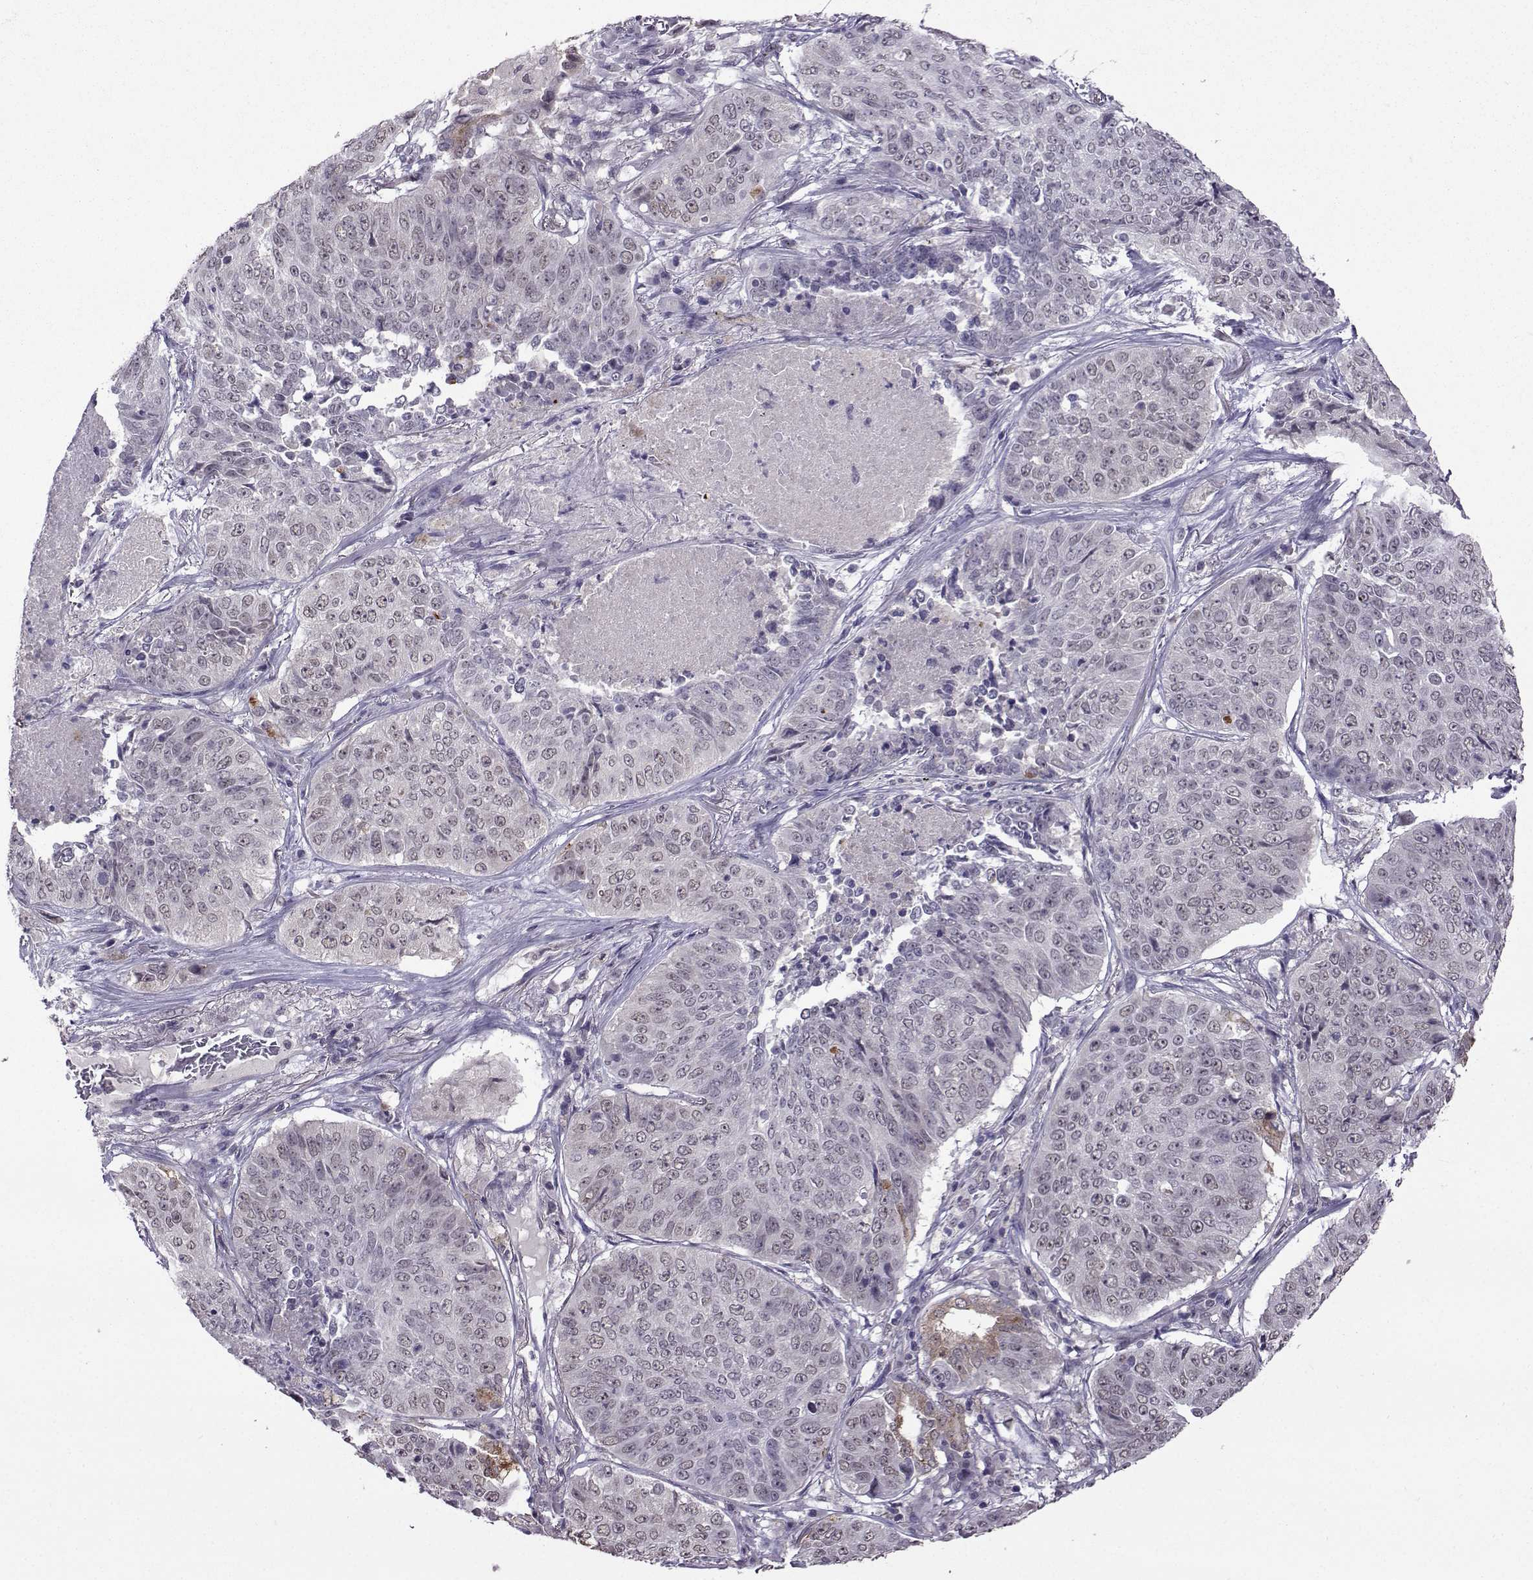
{"staining": {"intensity": "moderate", "quantity": "<25%", "location": "cytoplasmic/membranous"}, "tissue": "lung cancer", "cell_type": "Tumor cells", "image_type": "cancer", "snomed": [{"axis": "morphology", "description": "Normal tissue, NOS"}, {"axis": "morphology", "description": "Squamous cell carcinoma, NOS"}, {"axis": "topography", "description": "Bronchus"}, {"axis": "topography", "description": "Lung"}], "caption": "Immunohistochemistry photomicrograph of neoplastic tissue: lung cancer (squamous cell carcinoma) stained using IHC displays low levels of moderate protein expression localized specifically in the cytoplasmic/membranous of tumor cells, appearing as a cytoplasmic/membranous brown color.", "gene": "DDX20", "patient": {"sex": "male", "age": 64}}